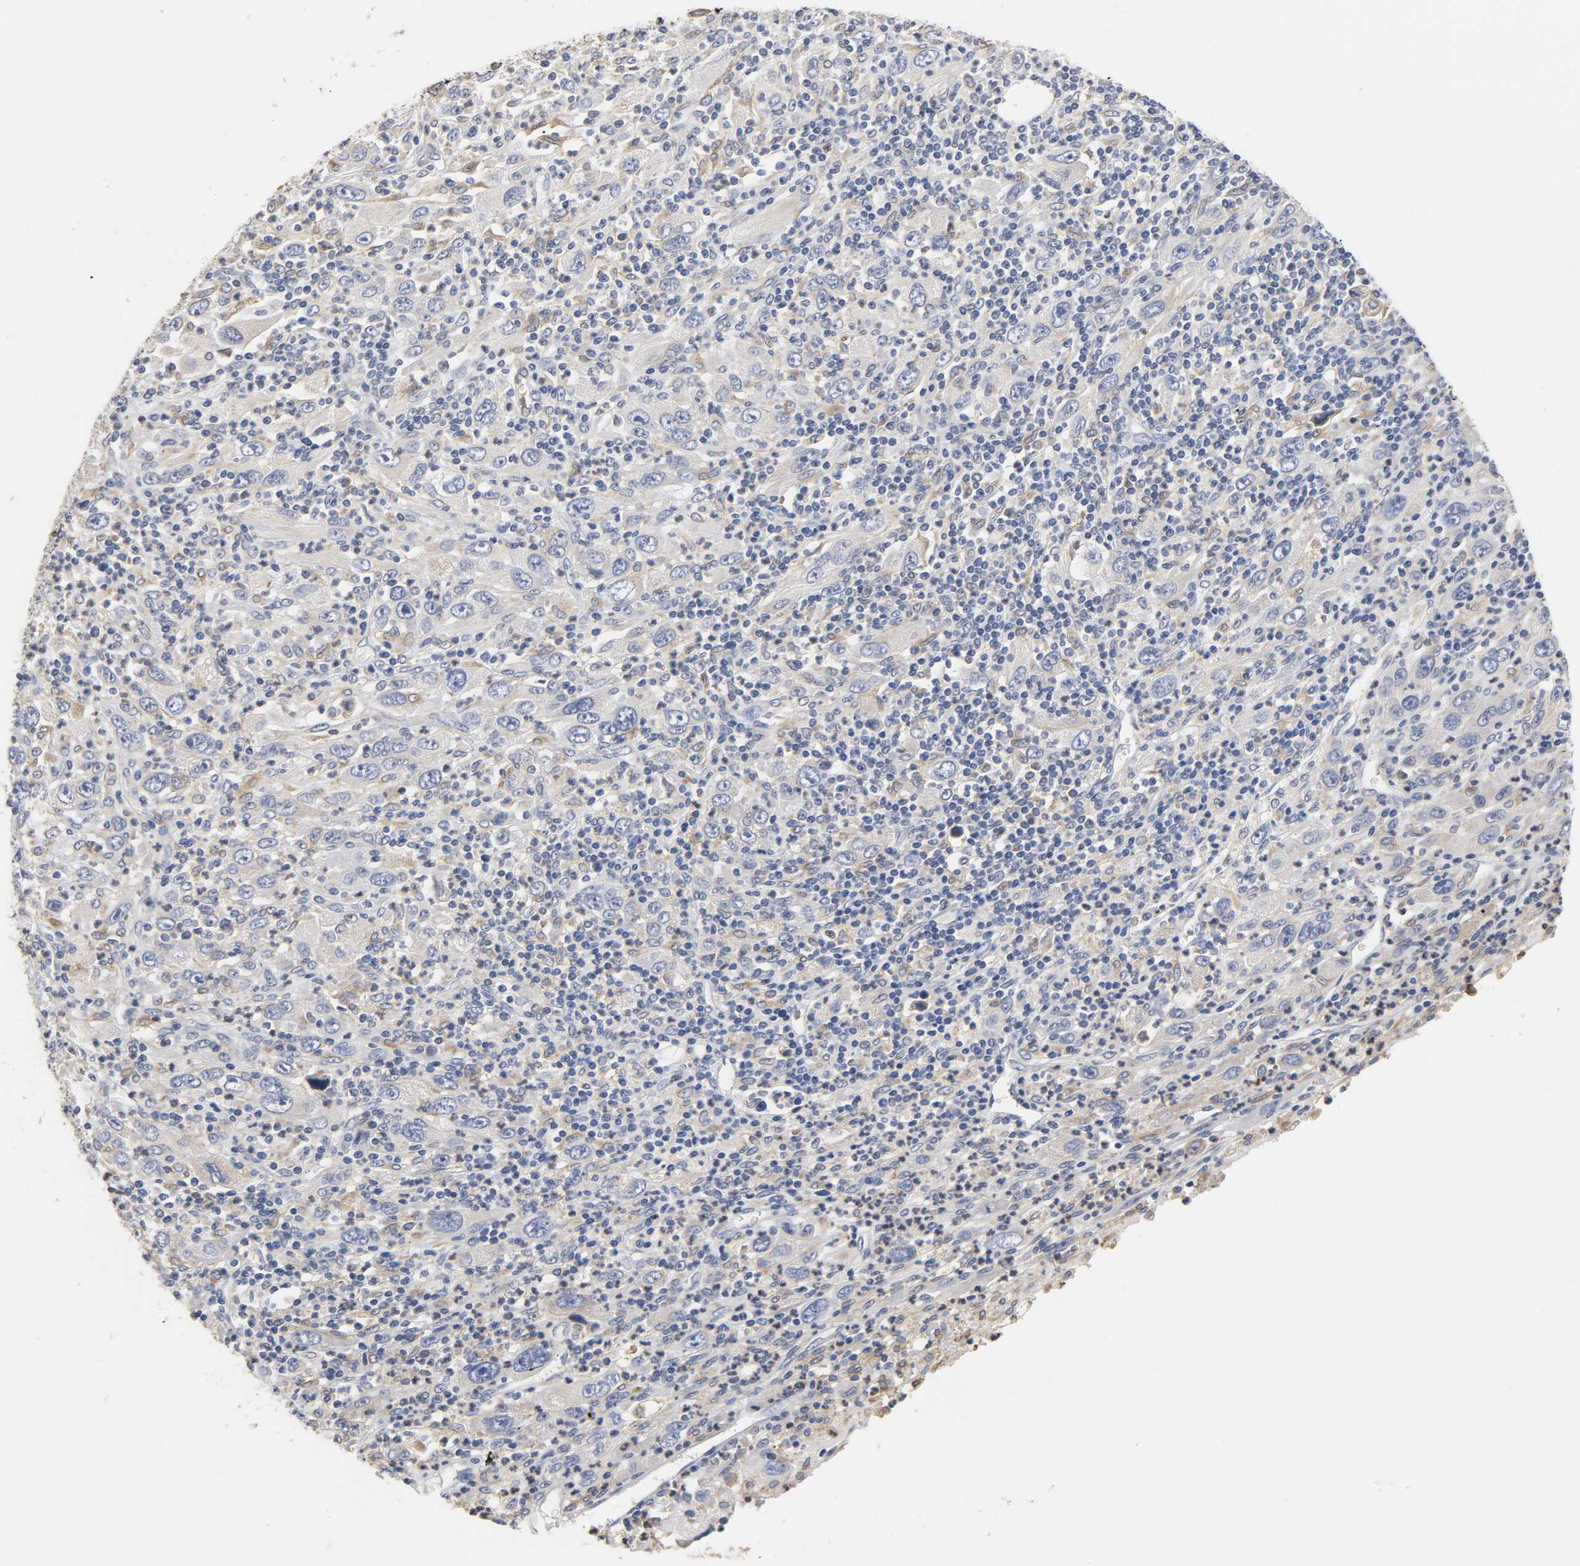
{"staining": {"intensity": "weak", "quantity": "25%-75%", "location": "cytoplasmic/membranous"}, "tissue": "melanoma", "cell_type": "Tumor cells", "image_type": "cancer", "snomed": [{"axis": "morphology", "description": "Malignant melanoma, Metastatic site"}, {"axis": "topography", "description": "Skin"}], "caption": "Immunohistochemical staining of malignant melanoma (metastatic site) reveals weak cytoplasmic/membranous protein expression in approximately 25%-75% of tumor cells.", "gene": "HCK", "patient": {"sex": "female", "age": 56}}